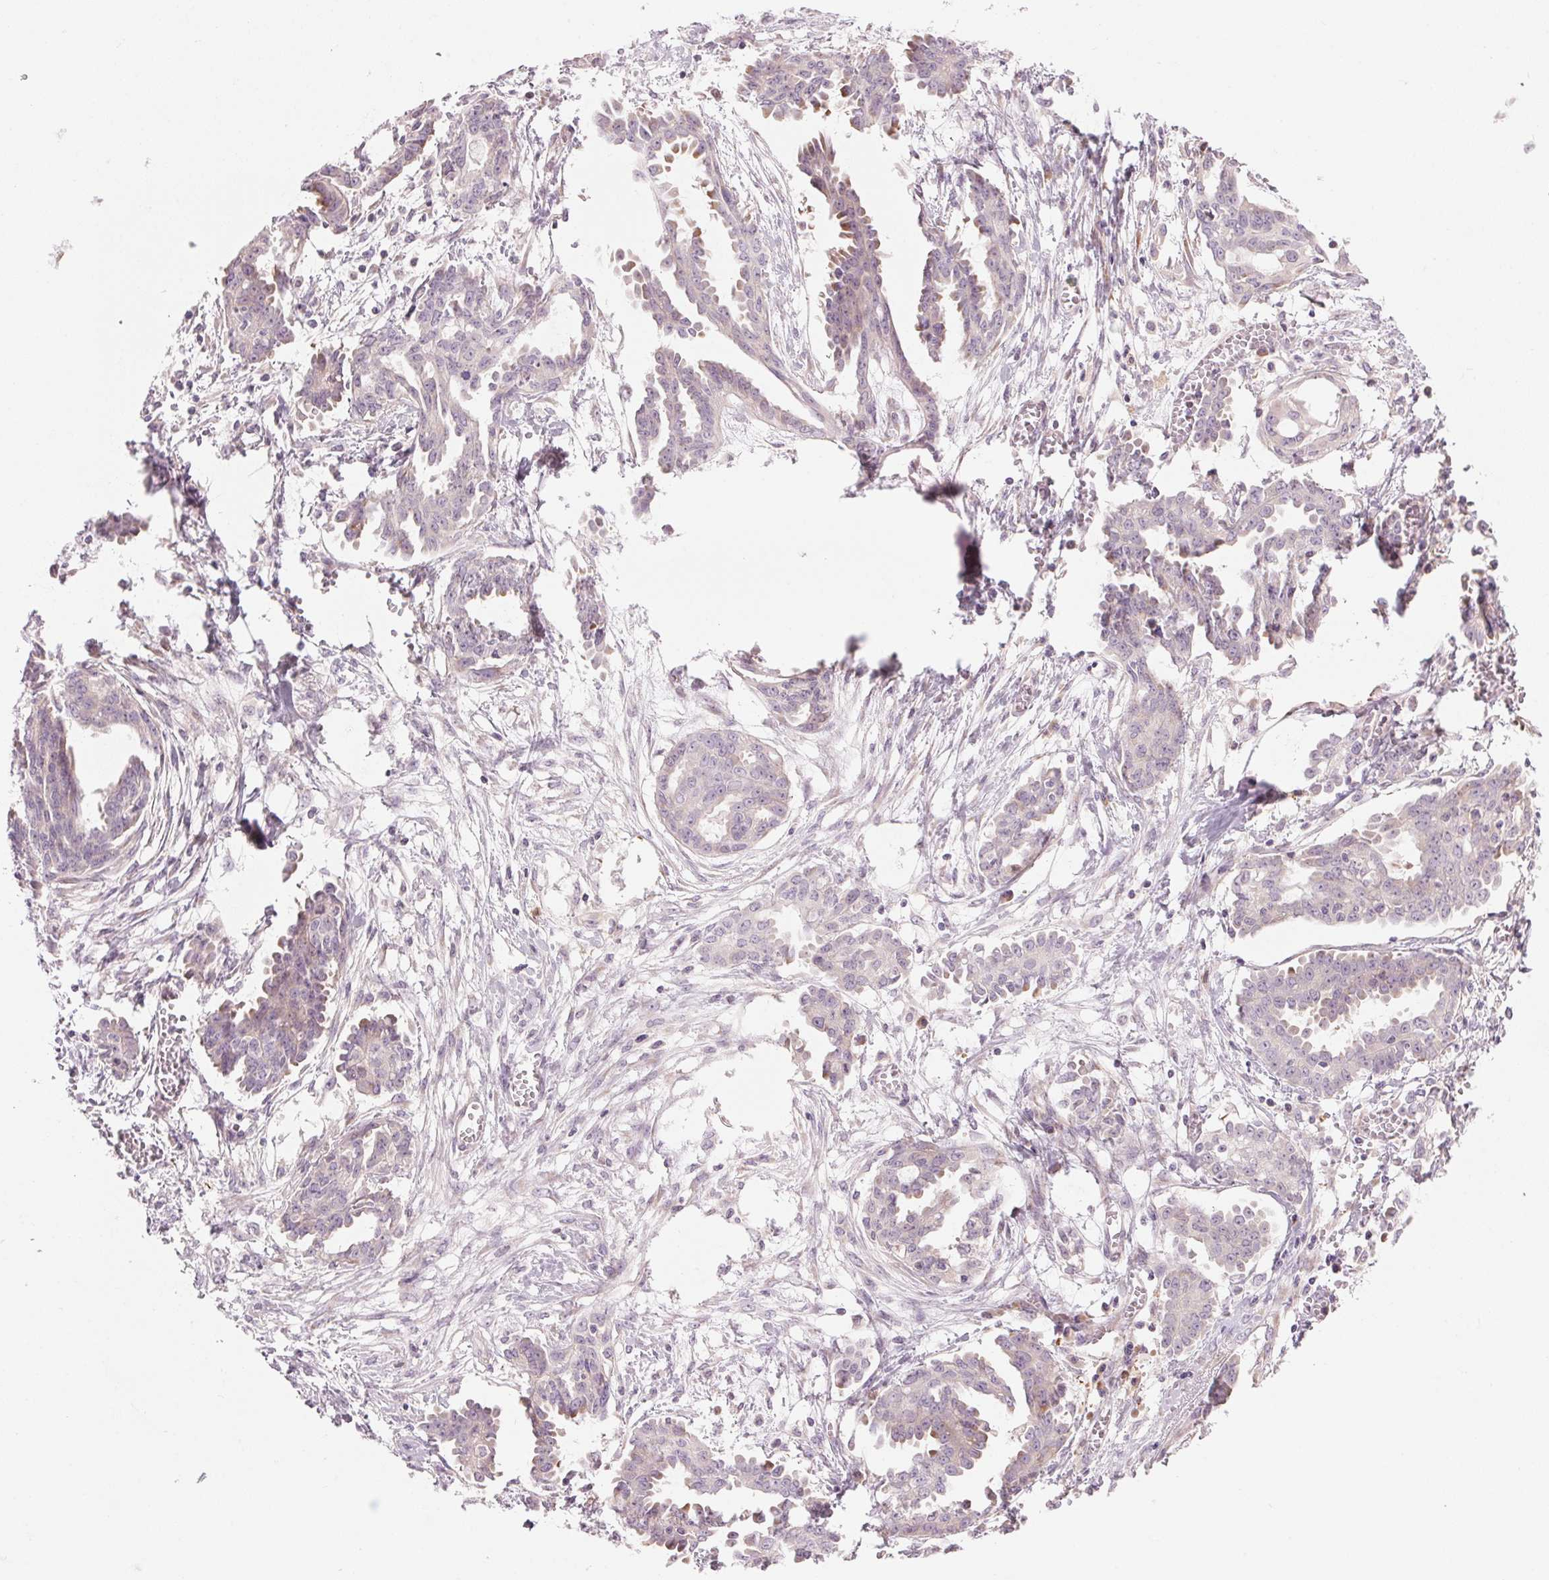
{"staining": {"intensity": "weak", "quantity": "<25%", "location": "cytoplasmic/membranous"}, "tissue": "ovarian cancer", "cell_type": "Tumor cells", "image_type": "cancer", "snomed": [{"axis": "morphology", "description": "Cystadenocarcinoma, serous, NOS"}, {"axis": "topography", "description": "Ovary"}], "caption": "Immunohistochemical staining of human ovarian cancer (serous cystadenocarcinoma) exhibits no significant expression in tumor cells. Brightfield microscopy of immunohistochemistry (IHC) stained with DAB (3,3'-diaminobenzidine) (brown) and hematoxylin (blue), captured at high magnification.", "gene": "GNMT", "patient": {"sex": "female", "age": 71}}